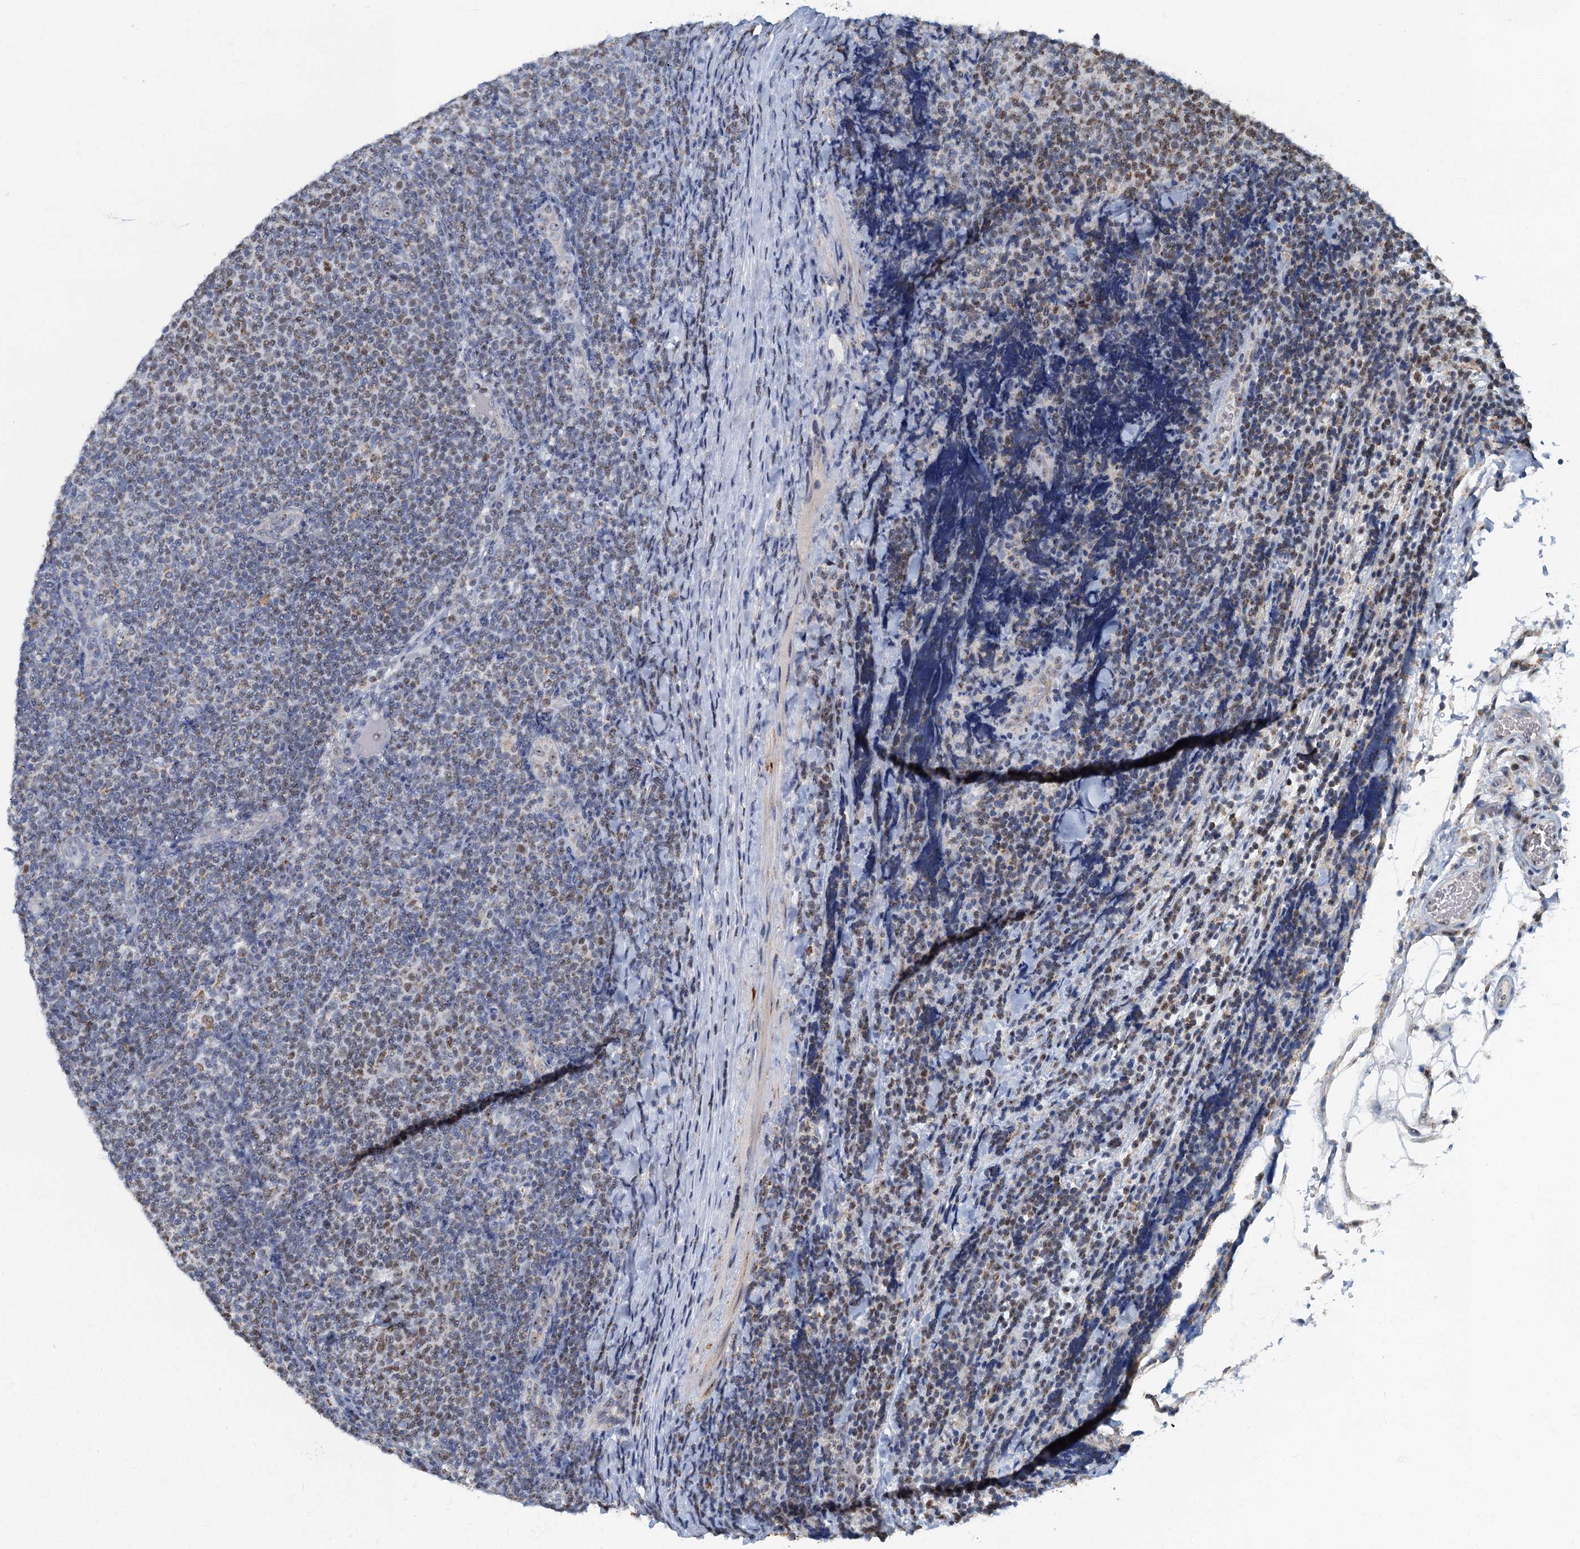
{"staining": {"intensity": "weak", "quantity": "25%-75%", "location": "cytoplasmic/membranous,nuclear"}, "tissue": "lymphoma", "cell_type": "Tumor cells", "image_type": "cancer", "snomed": [{"axis": "morphology", "description": "Malignant lymphoma, non-Hodgkin's type, Low grade"}, {"axis": "topography", "description": "Lymph node"}], "caption": "Immunohistochemistry of lymphoma reveals low levels of weak cytoplasmic/membranous and nuclear positivity in about 25%-75% of tumor cells.", "gene": "RAD9B", "patient": {"sex": "male", "age": 66}}